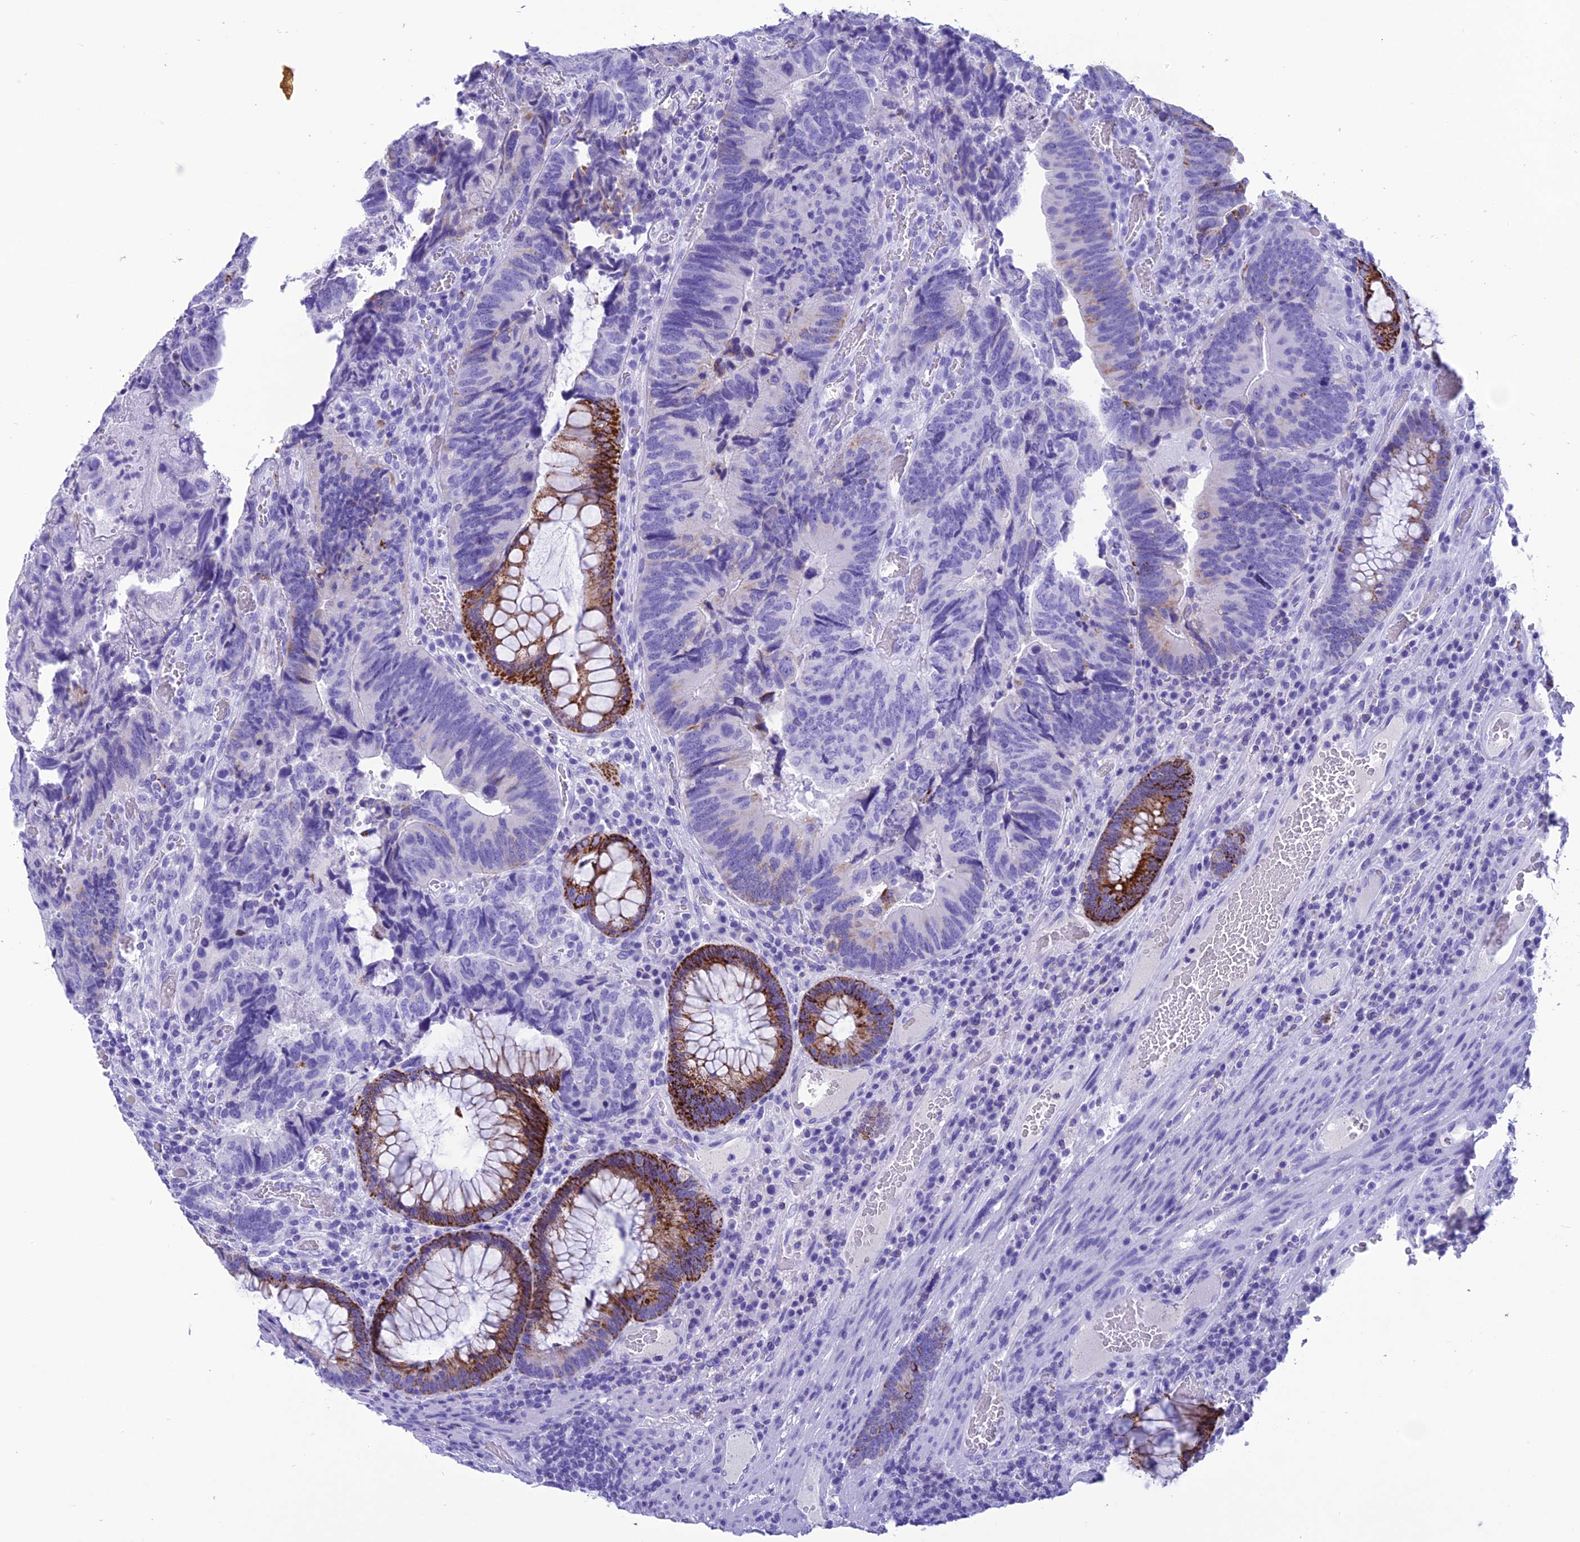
{"staining": {"intensity": "negative", "quantity": "none", "location": "none"}, "tissue": "colorectal cancer", "cell_type": "Tumor cells", "image_type": "cancer", "snomed": [{"axis": "morphology", "description": "Adenocarcinoma, NOS"}, {"axis": "topography", "description": "Colon"}], "caption": "An immunohistochemistry micrograph of colorectal cancer is shown. There is no staining in tumor cells of colorectal cancer.", "gene": "TRAM1L1", "patient": {"sex": "female", "age": 67}}